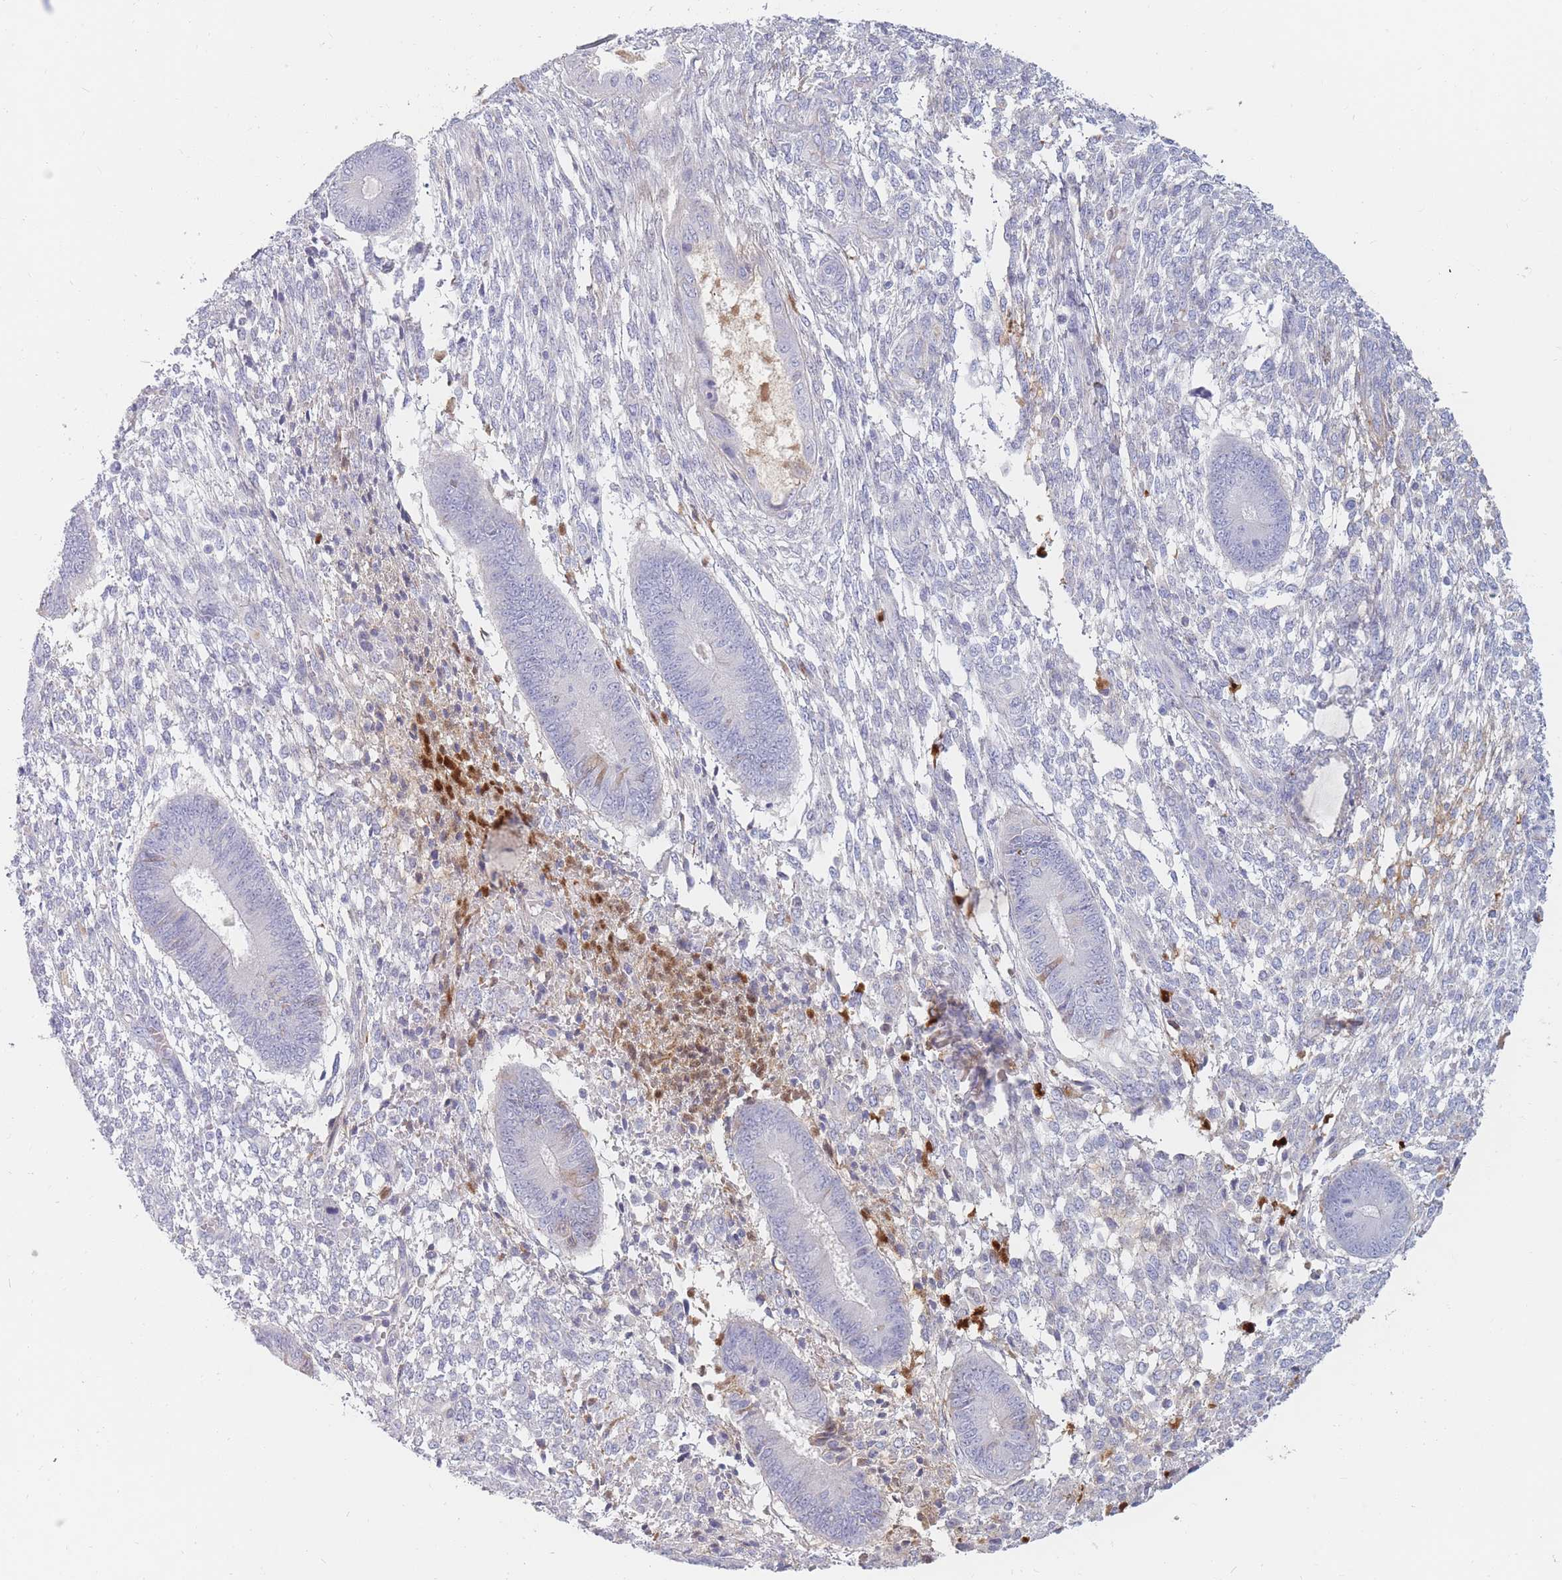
{"staining": {"intensity": "negative", "quantity": "none", "location": "none"}, "tissue": "endometrium", "cell_type": "Glandular cells", "image_type": "normal", "snomed": [{"axis": "morphology", "description": "Normal tissue, NOS"}, {"axis": "topography", "description": "Endometrium"}], "caption": "A histopathology image of endometrium stained for a protein displays no brown staining in glandular cells. (Brightfield microscopy of DAB (3,3'-diaminobenzidine) IHC at high magnification).", "gene": "PRG4", "patient": {"sex": "female", "age": 49}}